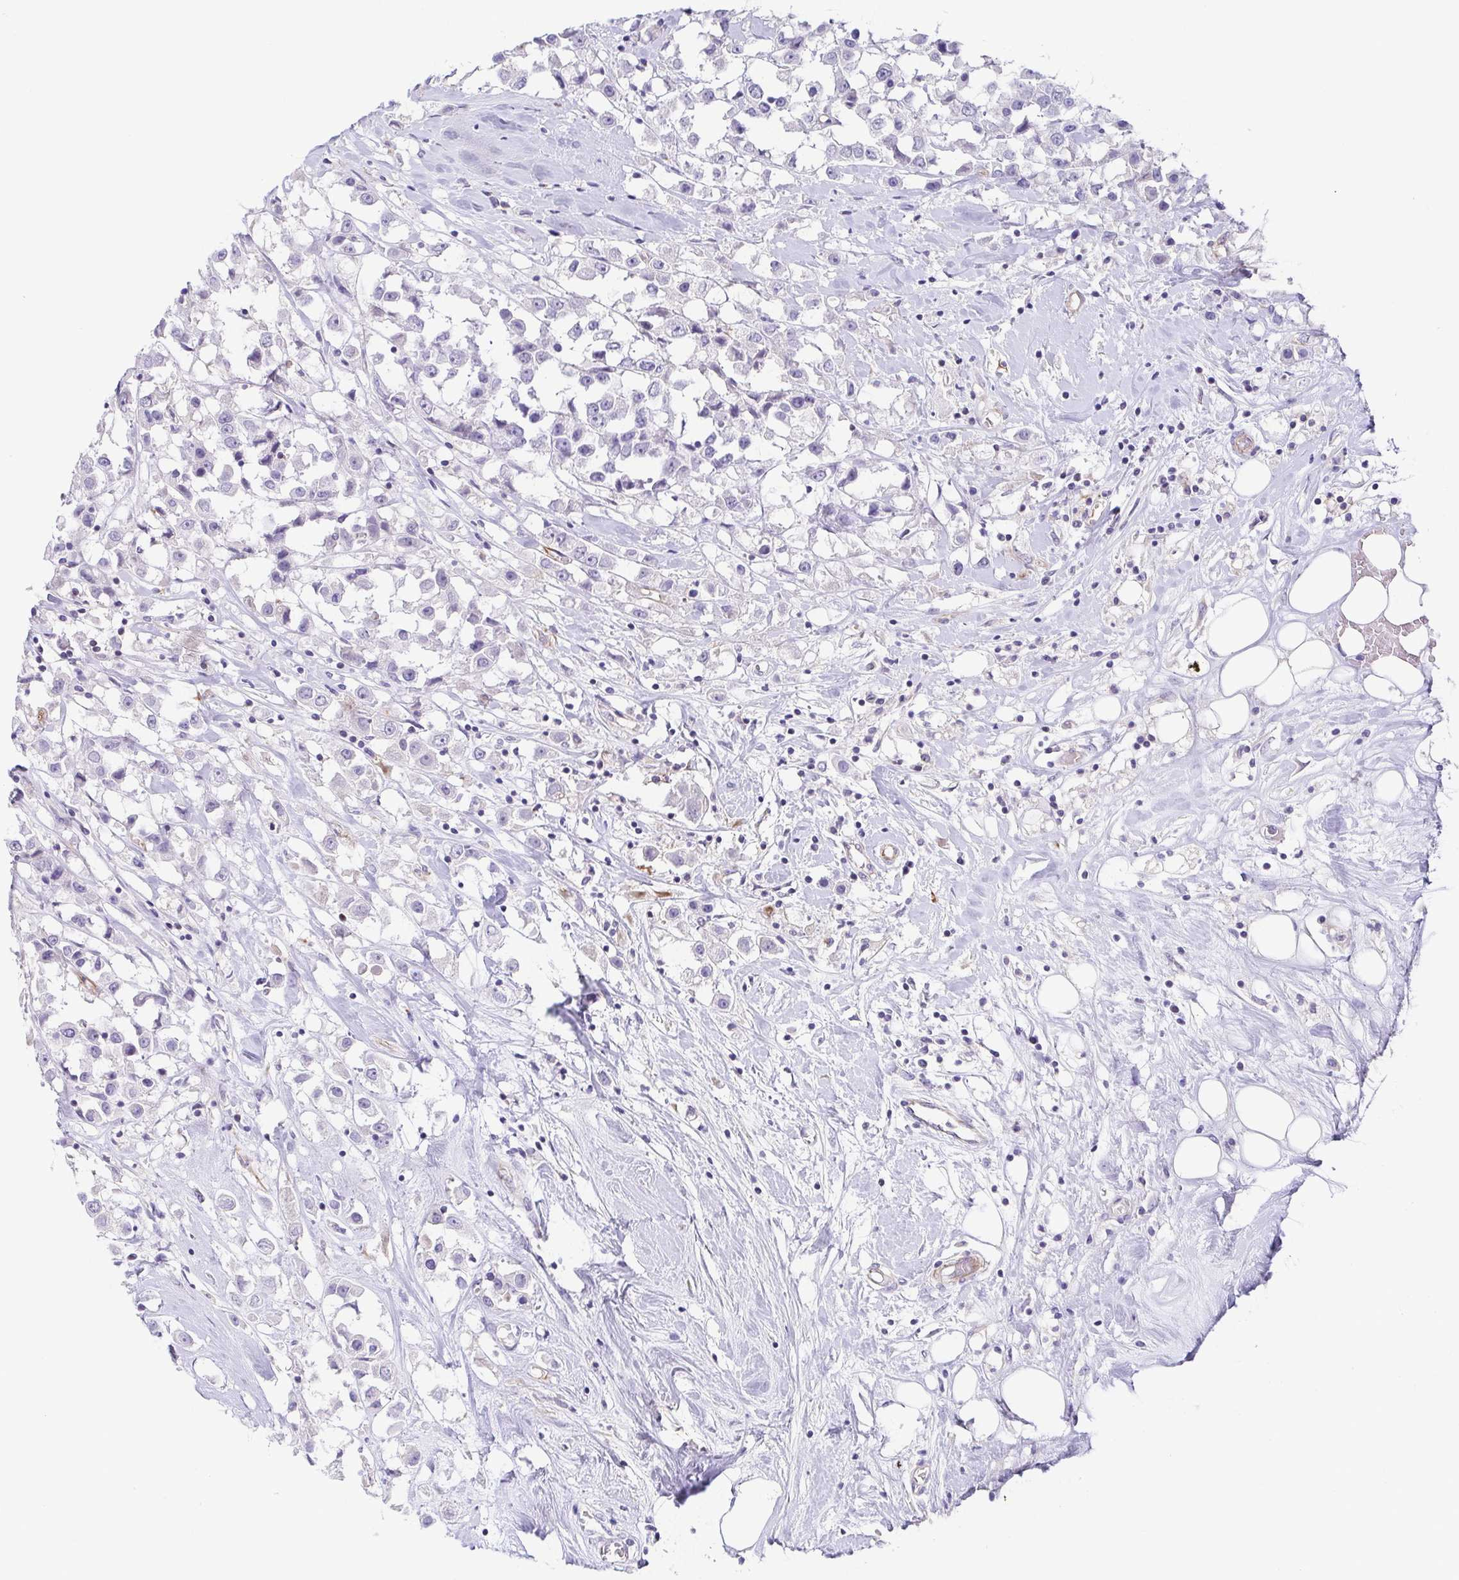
{"staining": {"intensity": "negative", "quantity": "none", "location": "none"}, "tissue": "breast cancer", "cell_type": "Tumor cells", "image_type": "cancer", "snomed": [{"axis": "morphology", "description": "Duct carcinoma"}, {"axis": "topography", "description": "Breast"}], "caption": "An IHC photomicrograph of breast cancer is shown. There is no staining in tumor cells of breast cancer.", "gene": "COL17A1", "patient": {"sex": "female", "age": 61}}